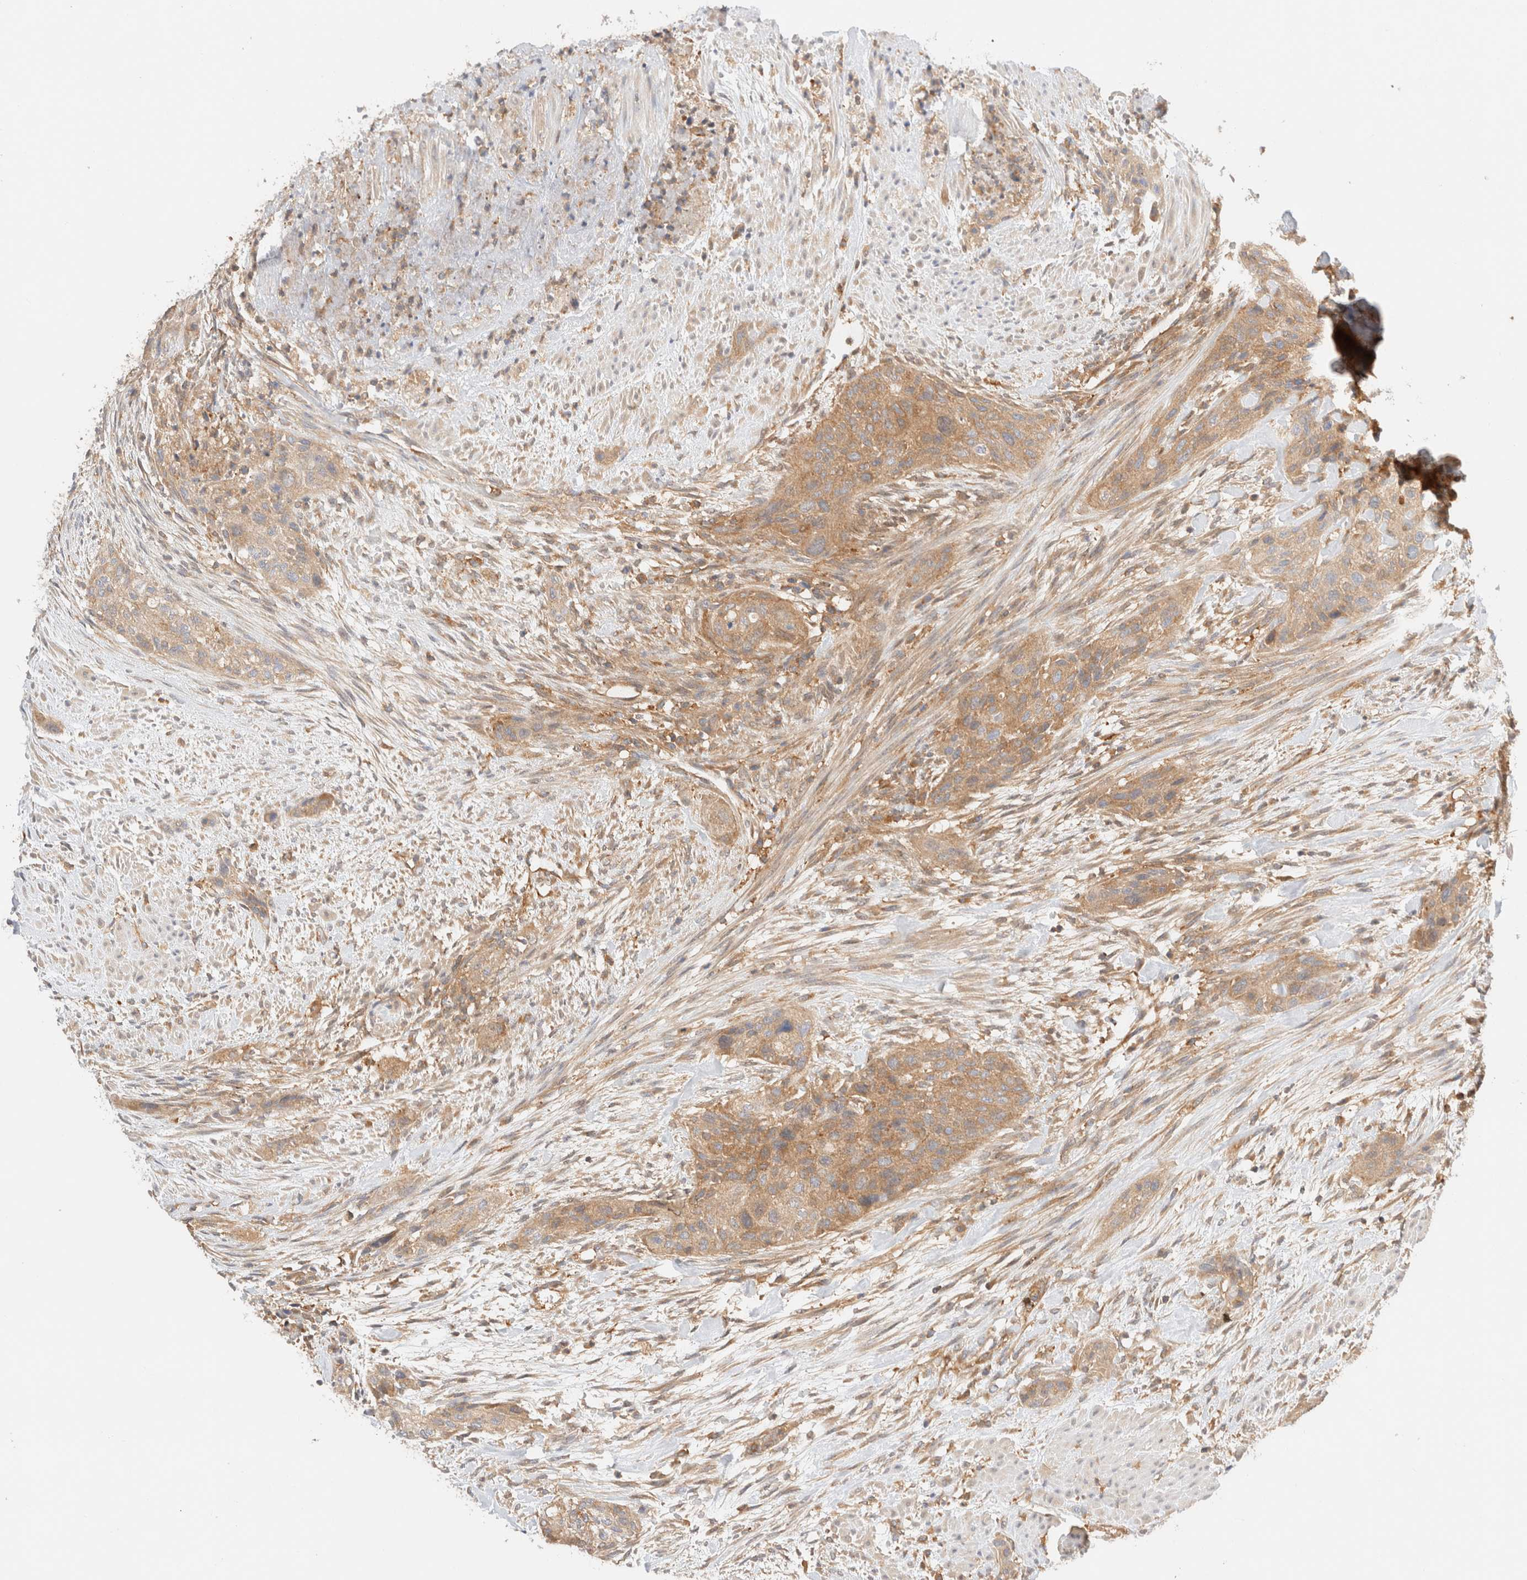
{"staining": {"intensity": "moderate", "quantity": ">75%", "location": "cytoplasmic/membranous"}, "tissue": "urothelial cancer", "cell_type": "Tumor cells", "image_type": "cancer", "snomed": [{"axis": "morphology", "description": "Urothelial carcinoma, High grade"}, {"axis": "topography", "description": "Urinary bladder"}], "caption": "Urothelial cancer stained with immunohistochemistry (IHC) reveals moderate cytoplasmic/membranous staining in approximately >75% of tumor cells.", "gene": "RABEP1", "patient": {"sex": "male", "age": 35}}